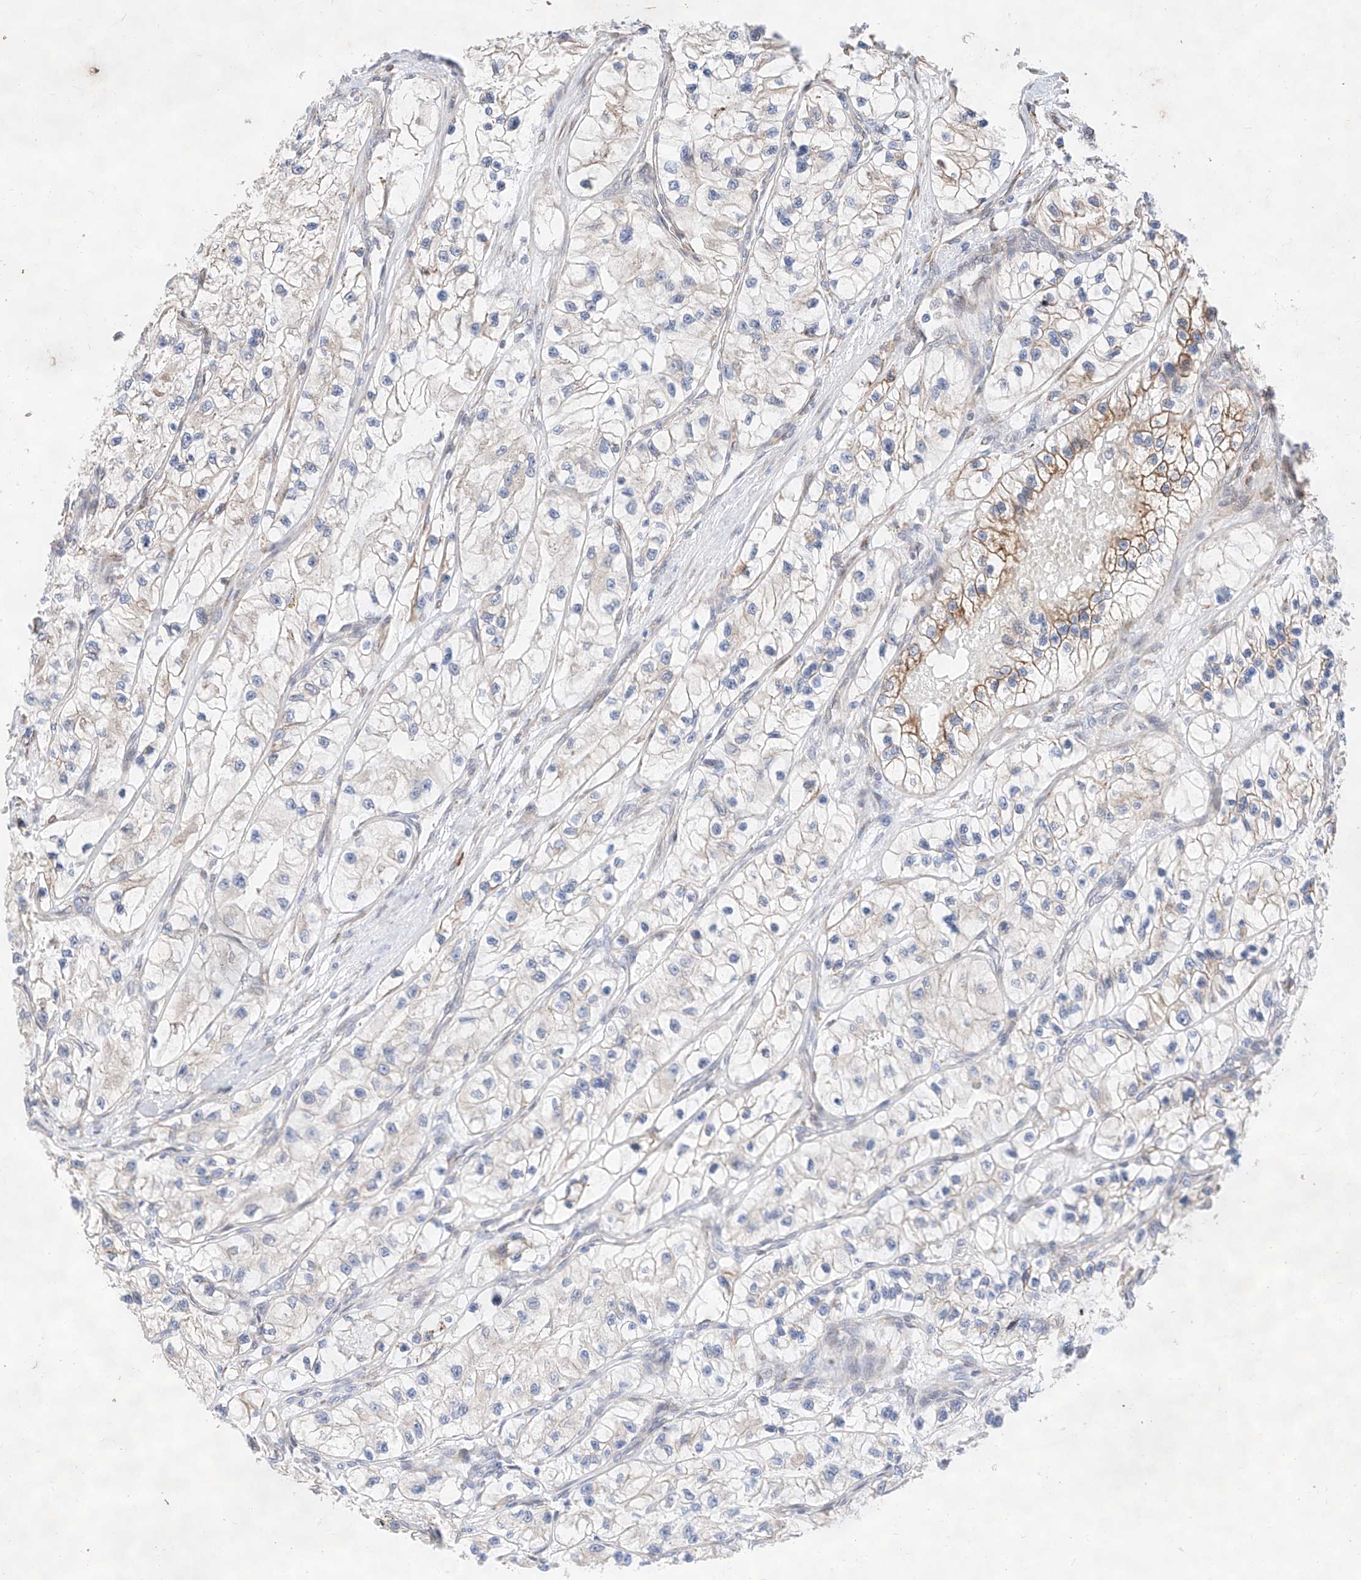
{"staining": {"intensity": "negative", "quantity": "none", "location": "none"}, "tissue": "renal cancer", "cell_type": "Tumor cells", "image_type": "cancer", "snomed": [{"axis": "morphology", "description": "Adenocarcinoma, NOS"}, {"axis": "topography", "description": "Kidney"}], "caption": "The image demonstrates no staining of tumor cells in renal adenocarcinoma.", "gene": "ATP9B", "patient": {"sex": "female", "age": 57}}